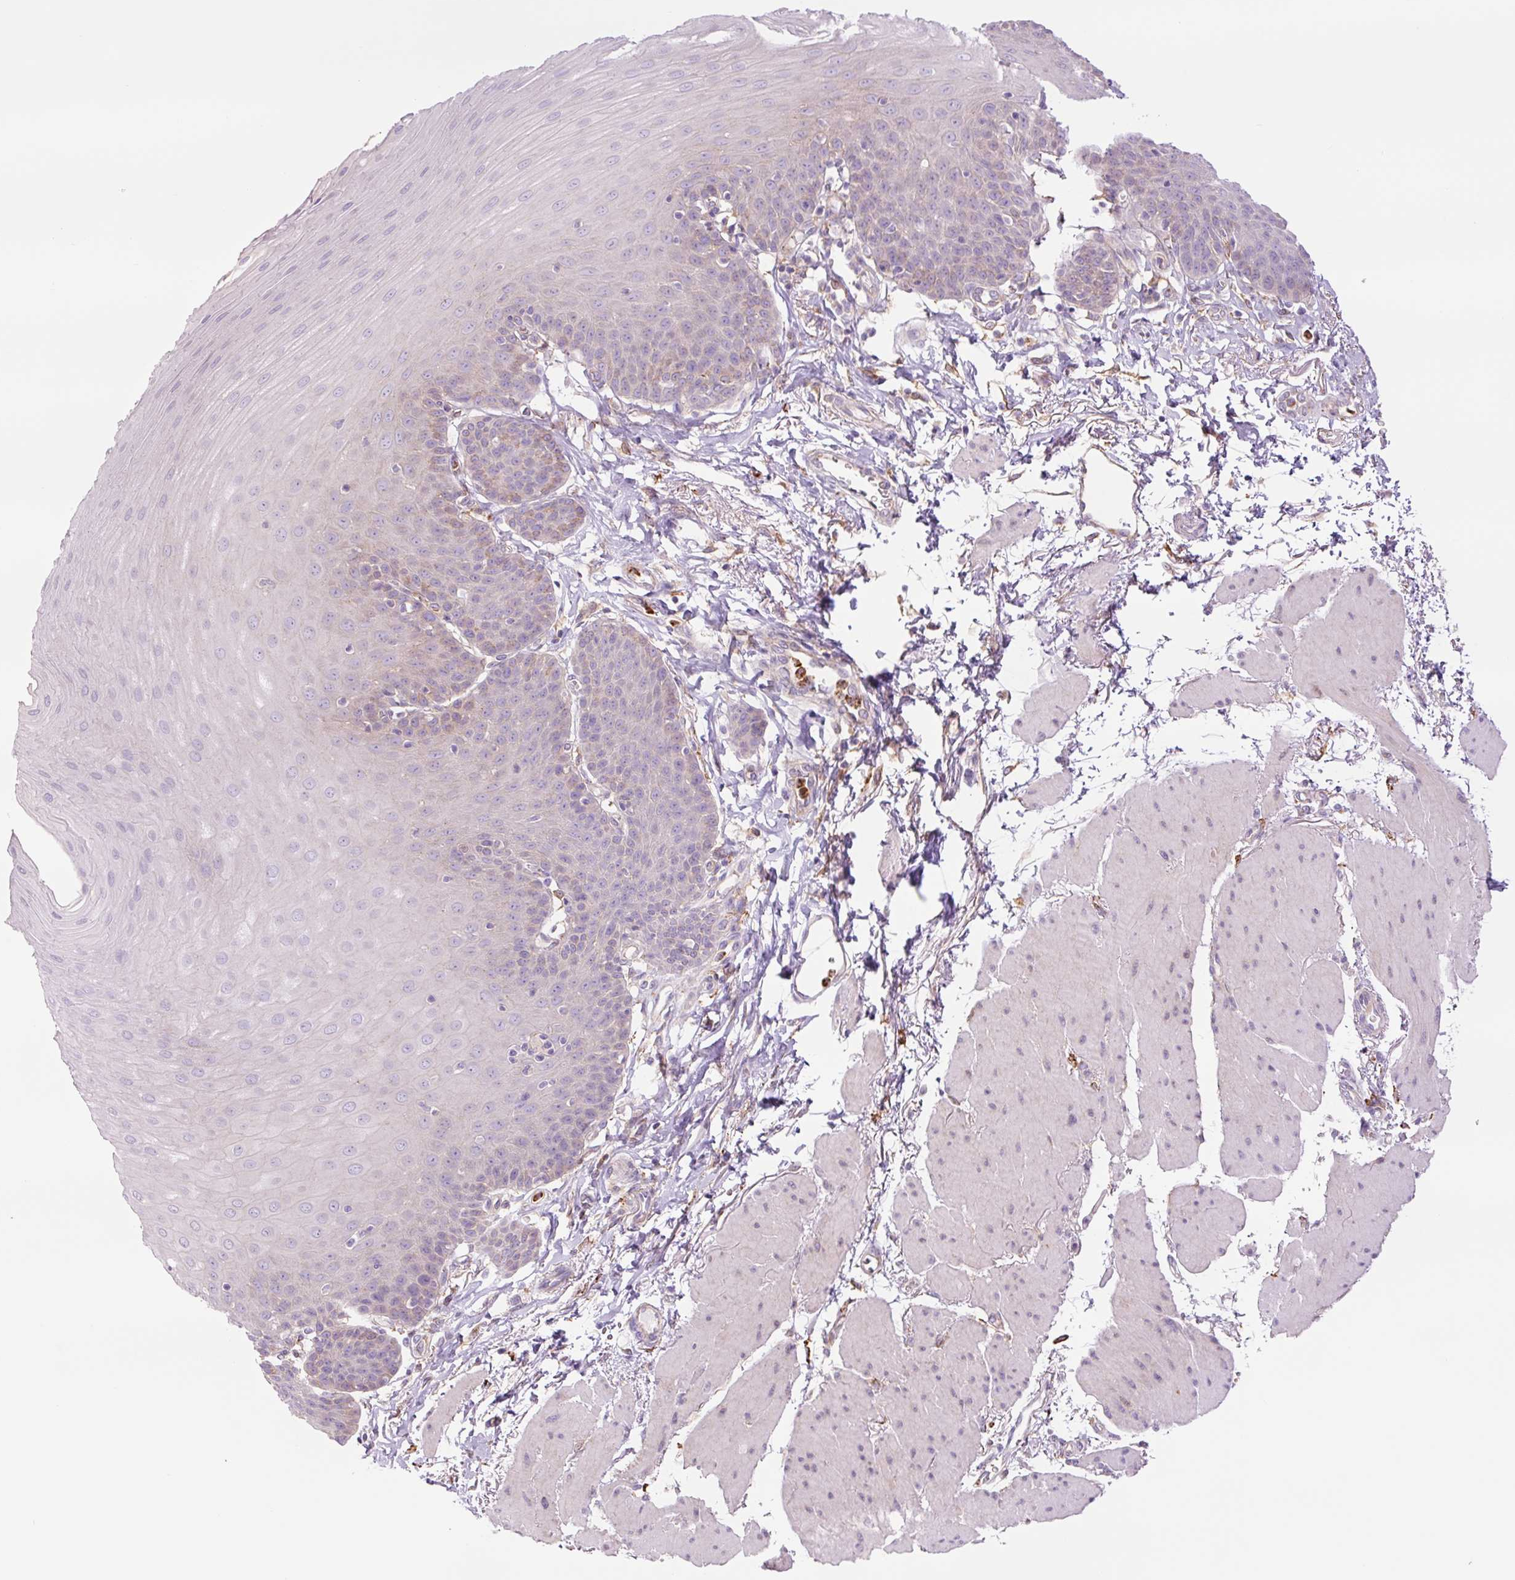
{"staining": {"intensity": "weak", "quantity": "<25%", "location": "cytoplasmic/membranous"}, "tissue": "esophagus", "cell_type": "Squamous epithelial cells", "image_type": "normal", "snomed": [{"axis": "morphology", "description": "Normal tissue, NOS"}, {"axis": "topography", "description": "Esophagus"}], "caption": "An image of esophagus stained for a protein reveals no brown staining in squamous epithelial cells.", "gene": "SH2D6", "patient": {"sex": "female", "age": 81}}